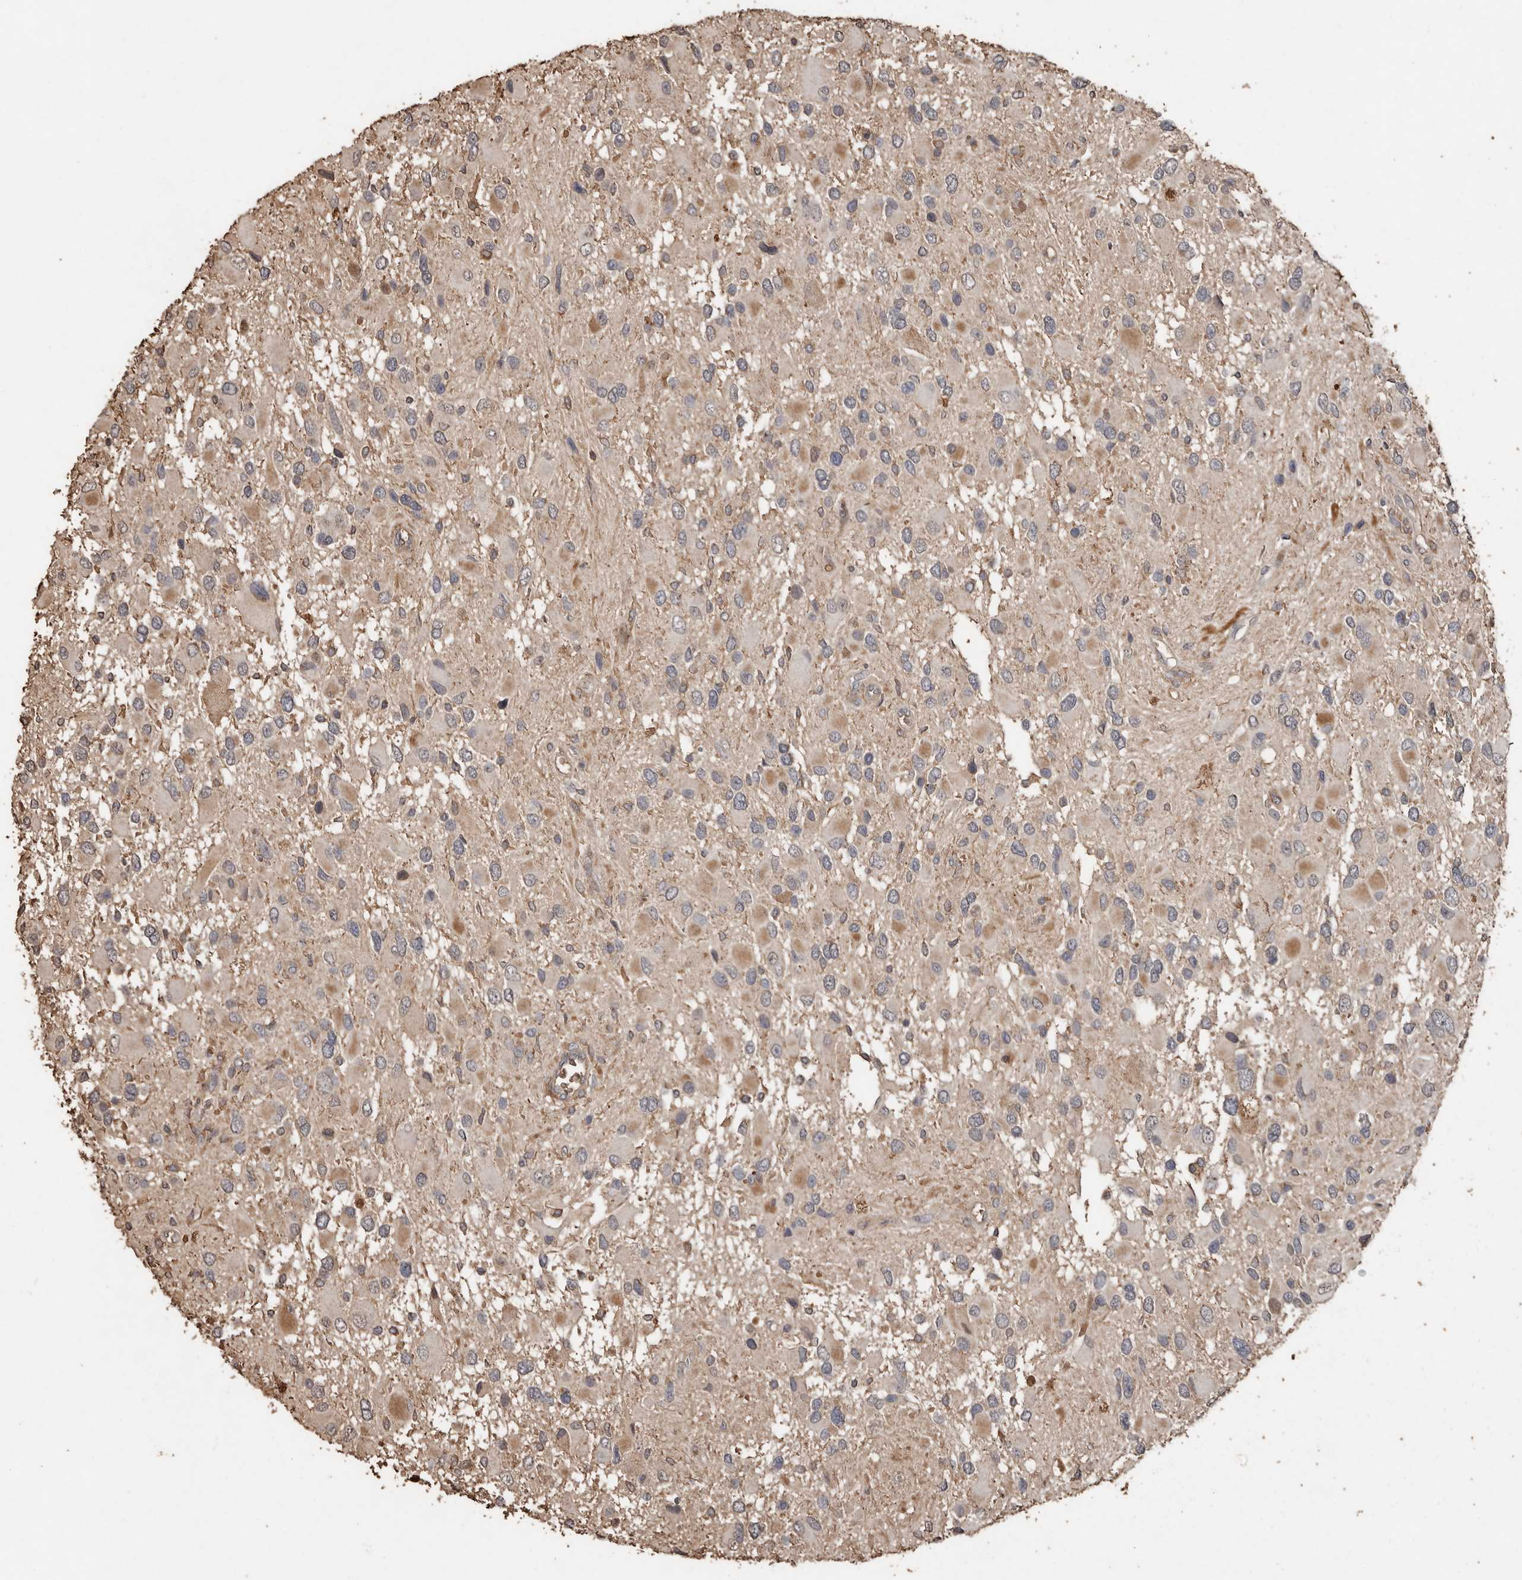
{"staining": {"intensity": "weak", "quantity": "25%-75%", "location": "cytoplasmic/membranous"}, "tissue": "glioma", "cell_type": "Tumor cells", "image_type": "cancer", "snomed": [{"axis": "morphology", "description": "Glioma, malignant, High grade"}, {"axis": "topography", "description": "Brain"}], "caption": "Human malignant glioma (high-grade) stained with a protein marker reveals weak staining in tumor cells.", "gene": "RANBP17", "patient": {"sex": "male", "age": 53}}